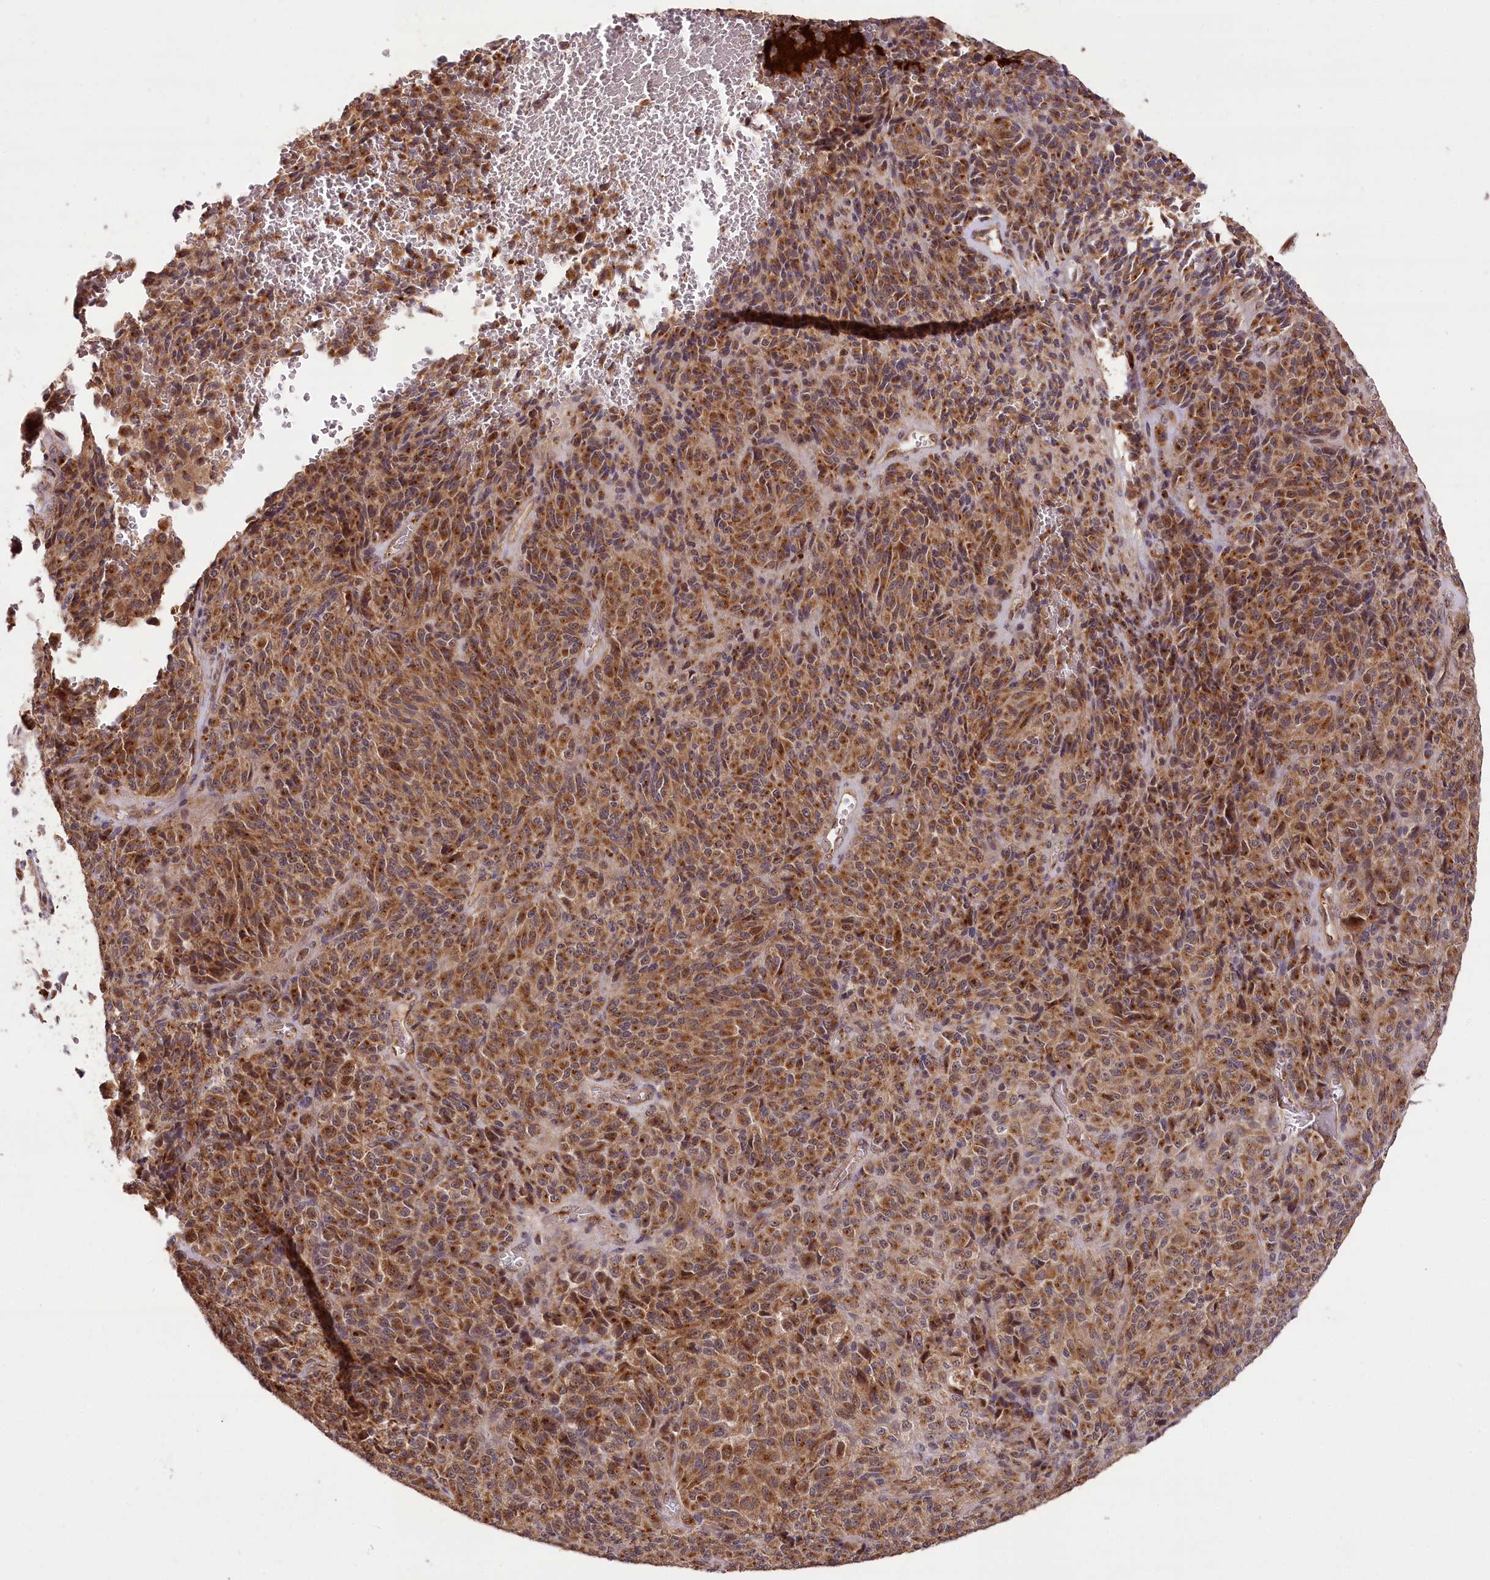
{"staining": {"intensity": "moderate", "quantity": ">75%", "location": "cytoplasmic/membranous"}, "tissue": "melanoma", "cell_type": "Tumor cells", "image_type": "cancer", "snomed": [{"axis": "morphology", "description": "Malignant melanoma, Metastatic site"}, {"axis": "topography", "description": "Brain"}], "caption": "Protein staining exhibits moderate cytoplasmic/membranous staining in approximately >75% of tumor cells in melanoma.", "gene": "CARD19", "patient": {"sex": "female", "age": 56}}